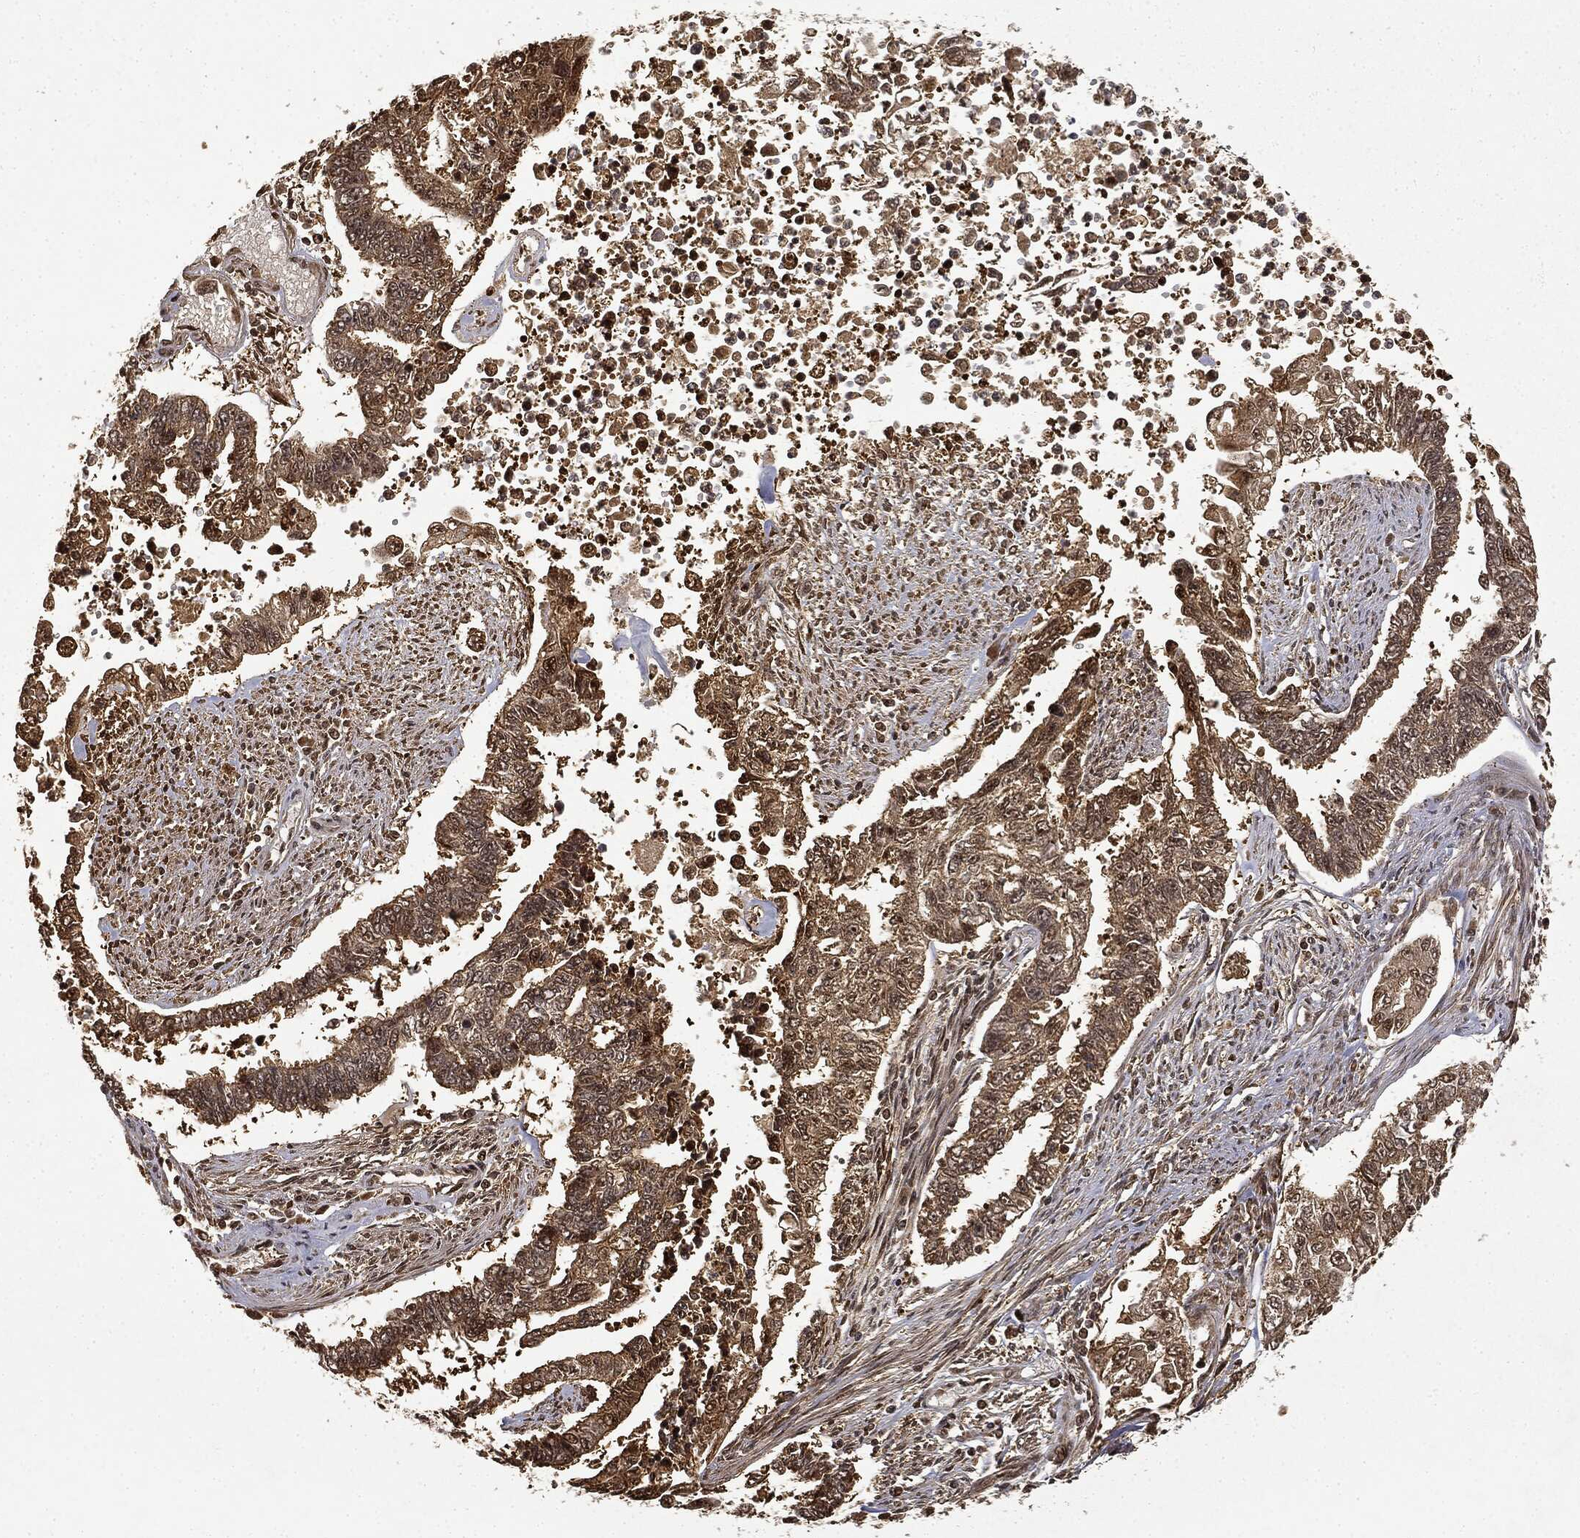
{"staining": {"intensity": "strong", "quantity": ">75%", "location": "cytoplasmic/membranous"}, "tissue": "endometrial cancer", "cell_type": "Tumor cells", "image_type": "cancer", "snomed": [{"axis": "morphology", "description": "Adenocarcinoma, NOS"}, {"axis": "topography", "description": "Uterus"}], "caption": "Immunohistochemistry (IHC) staining of endometrial adenocarcinoma, which shows high levels of strong cytoplasmic/membranous expression in about >75% of tumor cells indicating strong cytoplasmic/membranous protein expression. The staining was performed using DAB (brown) for protein detection and nuclei were counterstained in hematoxylin (blue).", "gene": "ZNHIT6", "patient": {"sex": "female", "age": 59}}